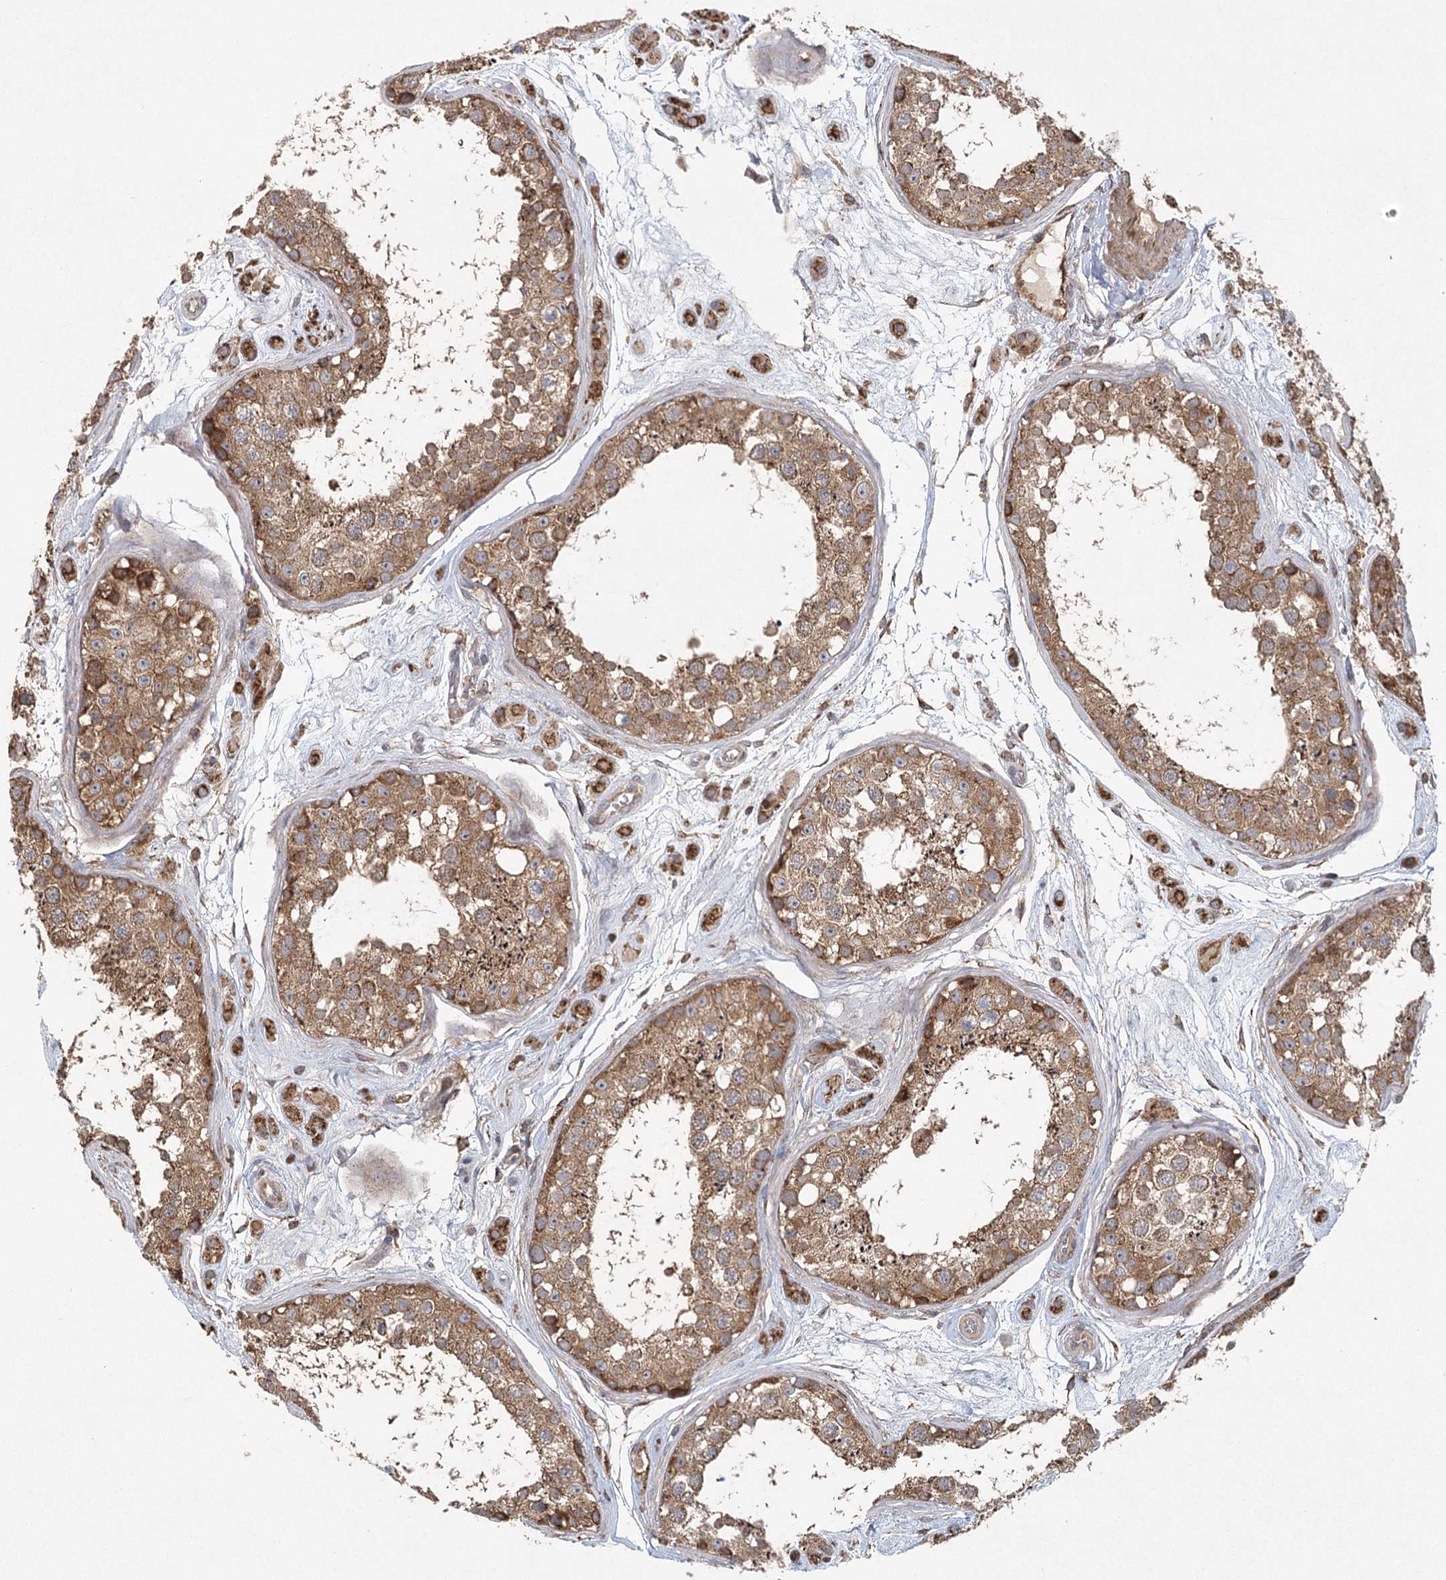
{"staining": {"intensity": "moderate", "quantity": ">75%", "location": "cytoplasmic/membranous"}, "tissue": "testis", "cell_type": "Cells in seminiferous ducts", "image_type": "normal", "snomed": [{"axis": "morphology", "description": "Normal tissue, NOS"}, {"axis": "topography", "description": "Testis"}], "caption": "Immunohistochemical staining of benign testis demonstrates medium levels of moderate cytoplasmic/membranous expression in approximately >75% of cells in seminiferous ducts.", "gene": "PLEKHA7", "patient": {"sex": "male", "age": 25}}